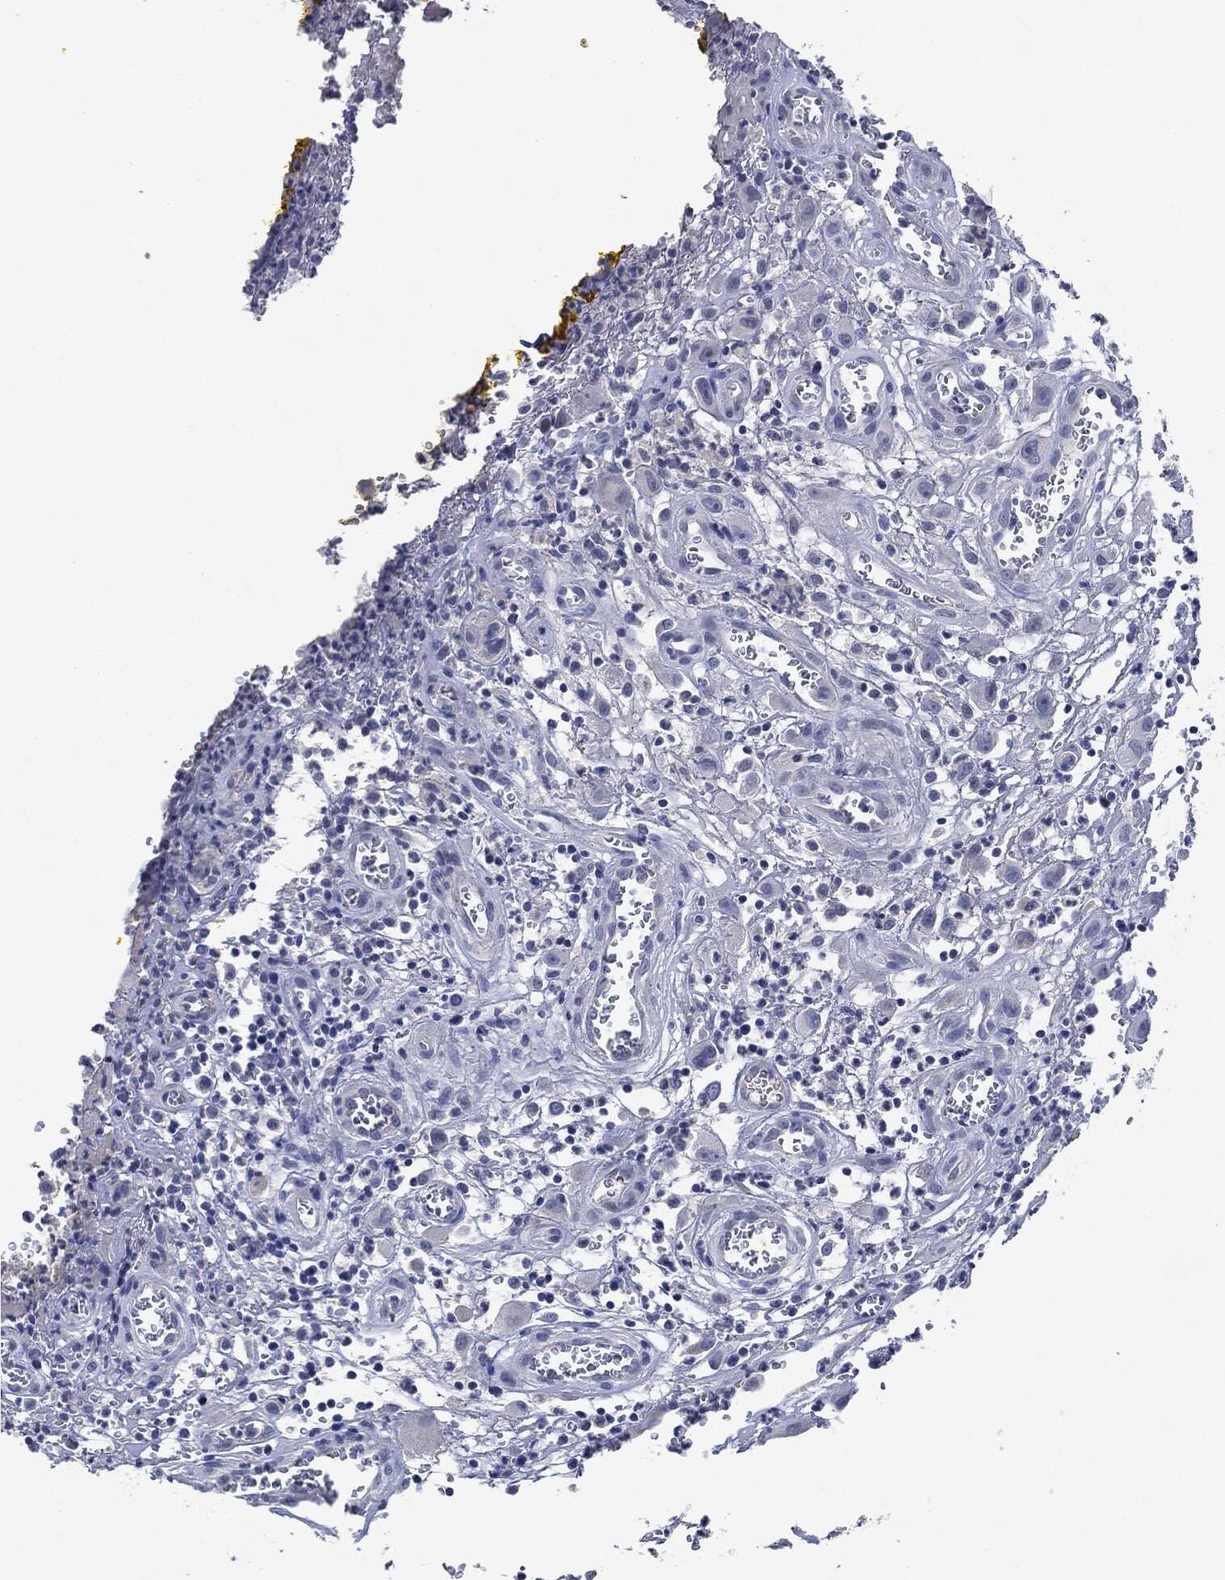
{"staining": {"intensity": "negative", "quantity": "none", "location": "none"}, "tissue": "head and neck cancer", "cell_type": "Tumor cells", "image_type": "cancer", "snomed": [{"axis": "morphology", "description": "Squamous cell carcinoma, NOS"}, {"axis": "morphology", "description": "Squamous cell carcinoma, metastatic, NOS"}, {"axis": "topography", "description": "Oral tissue"}, {"axis": "topography", "description": "Head-Neck"}], "caption": "DAB immunohistochemical staining of human head and neck cancer reveals no significant positivity in tumor cells.", "gene": "NTRK1", "patient": {"sex": "female", "age": 85}}